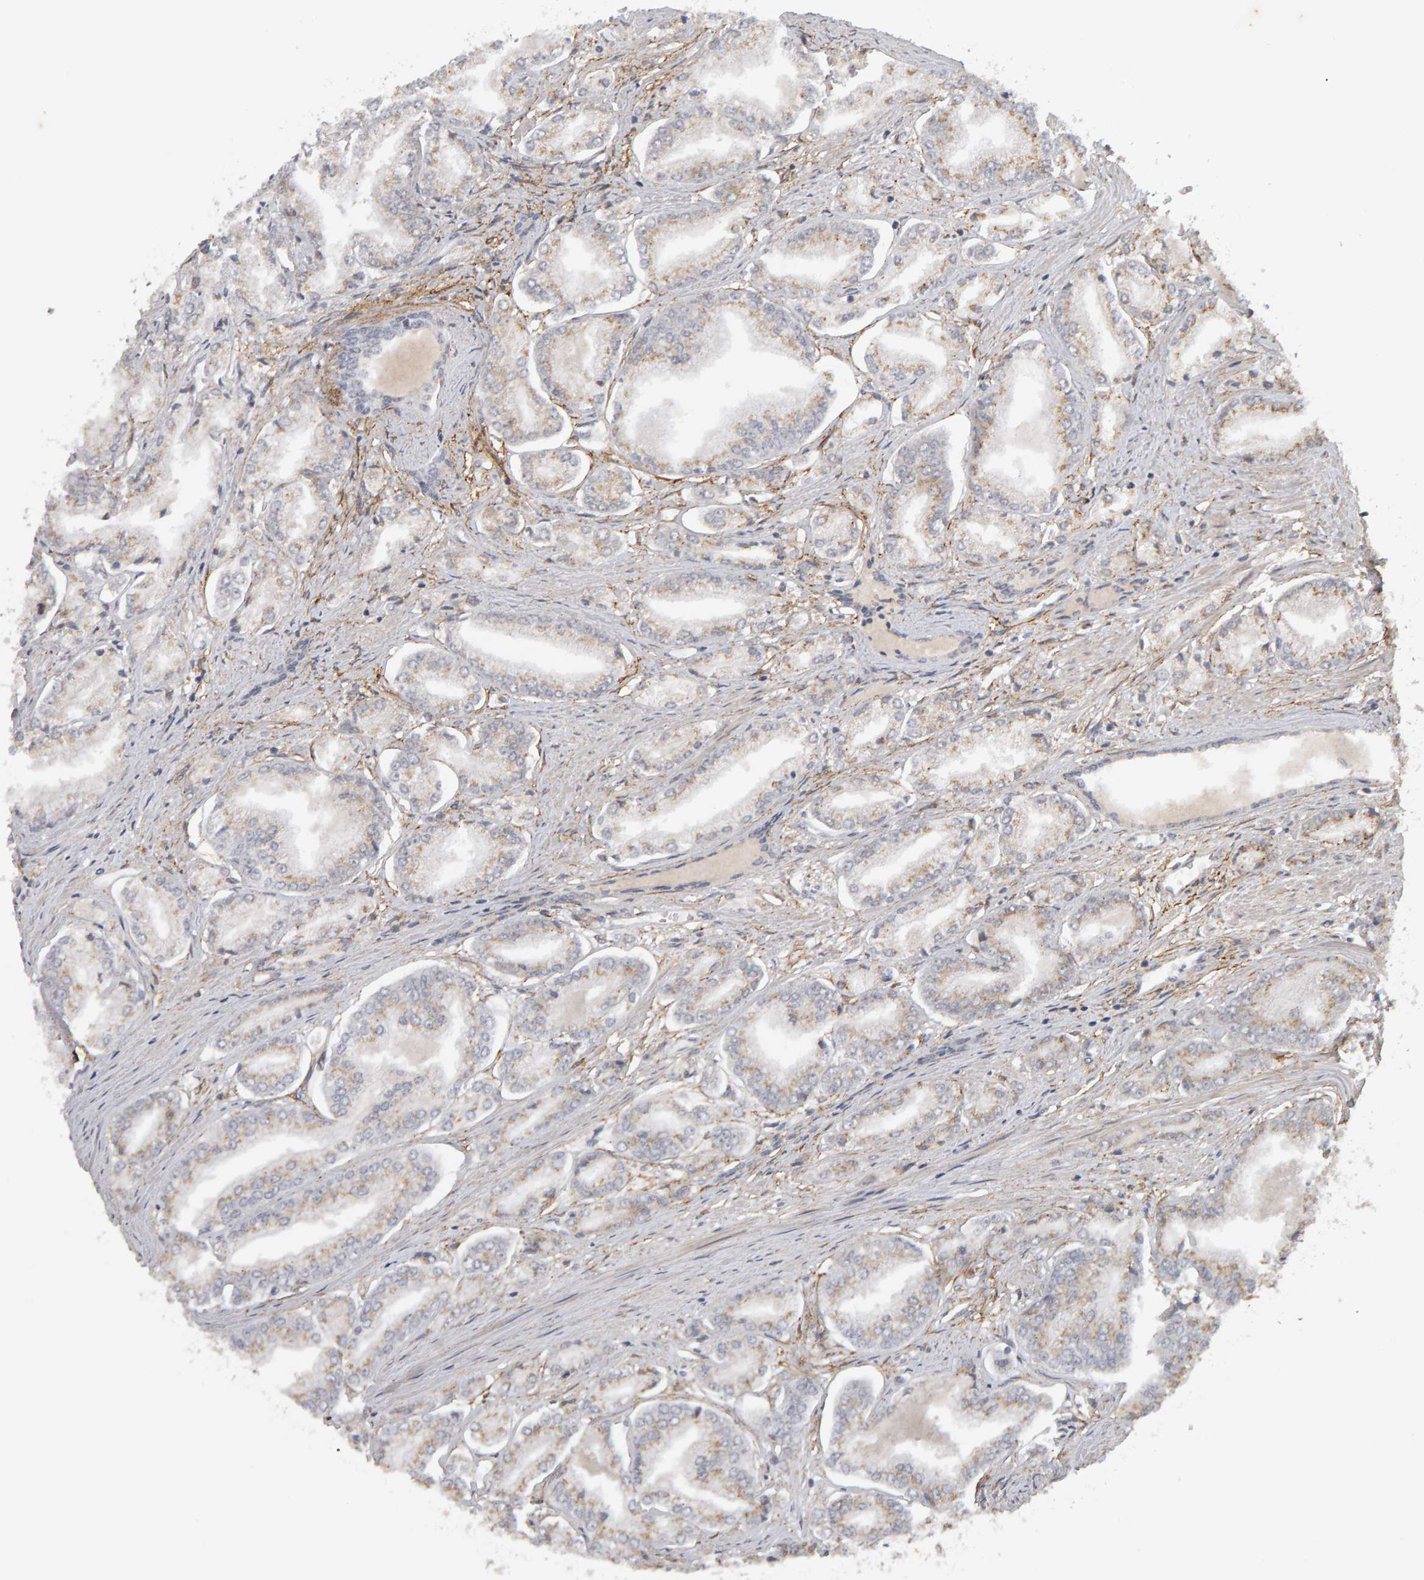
{"staining": {"intensity": "weak", "quantity": "<25%", "location": "cytoplasmic/membranous"}, "tissue": "prostate cancer", "cell_type": "Tumor cells", "image_type": "cancer", "snomed": [{"axis": "morphology", "description": "Adenocarcinoma, Low grade"}, {"axis": "topography", "description": "Prostate"}], "caption": "Immunohistochemical staining of prostate cancer (low-grade adenocarcinoma) shows no significant staining in tumor cells.", "gene": "CDCA5", "patient": {"sex": "male", "age": 52}}